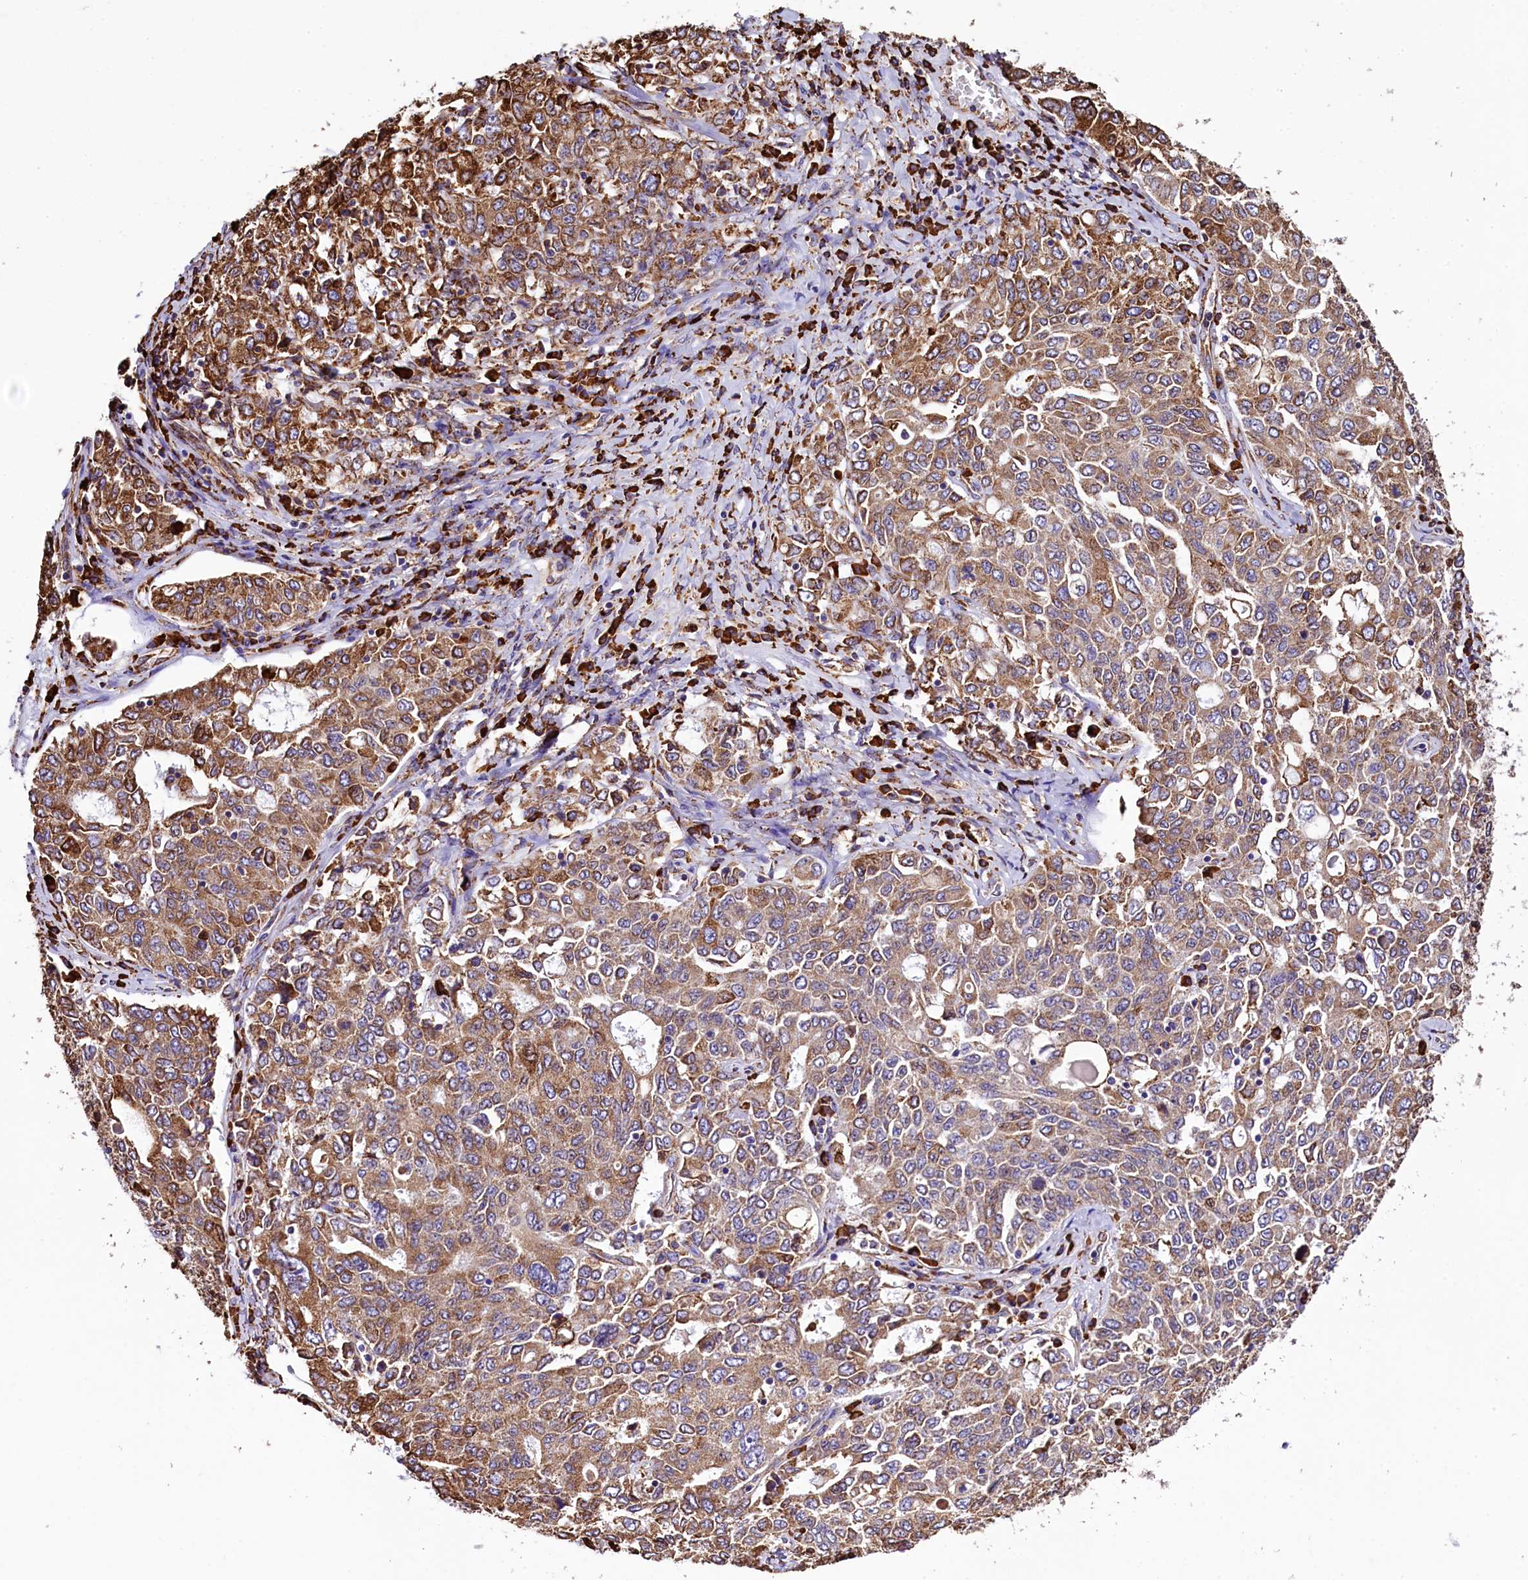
{"staining": {"intensity": "moderate", "quantity": "25%-75%", "location": "cytoplasmic/membranous"}, "tissue": "ovarian cancer", "cell_type": "Tumor cells", "image_type": "cancer", "snomed": [{"axis": "morphology", "description": "Carcinoma, endometroid"}, {"axis": "topography", "description": "Ovary"}], "caption": "Brown immunohistochemical staining in endometroid carcinoma (ovarian) shows moderate cytoplasmic/membranous expression in approximately 25%-75% of tumor cells.", "gene": "CAPS2", "patient": {"sex": "female", "age": 62}}